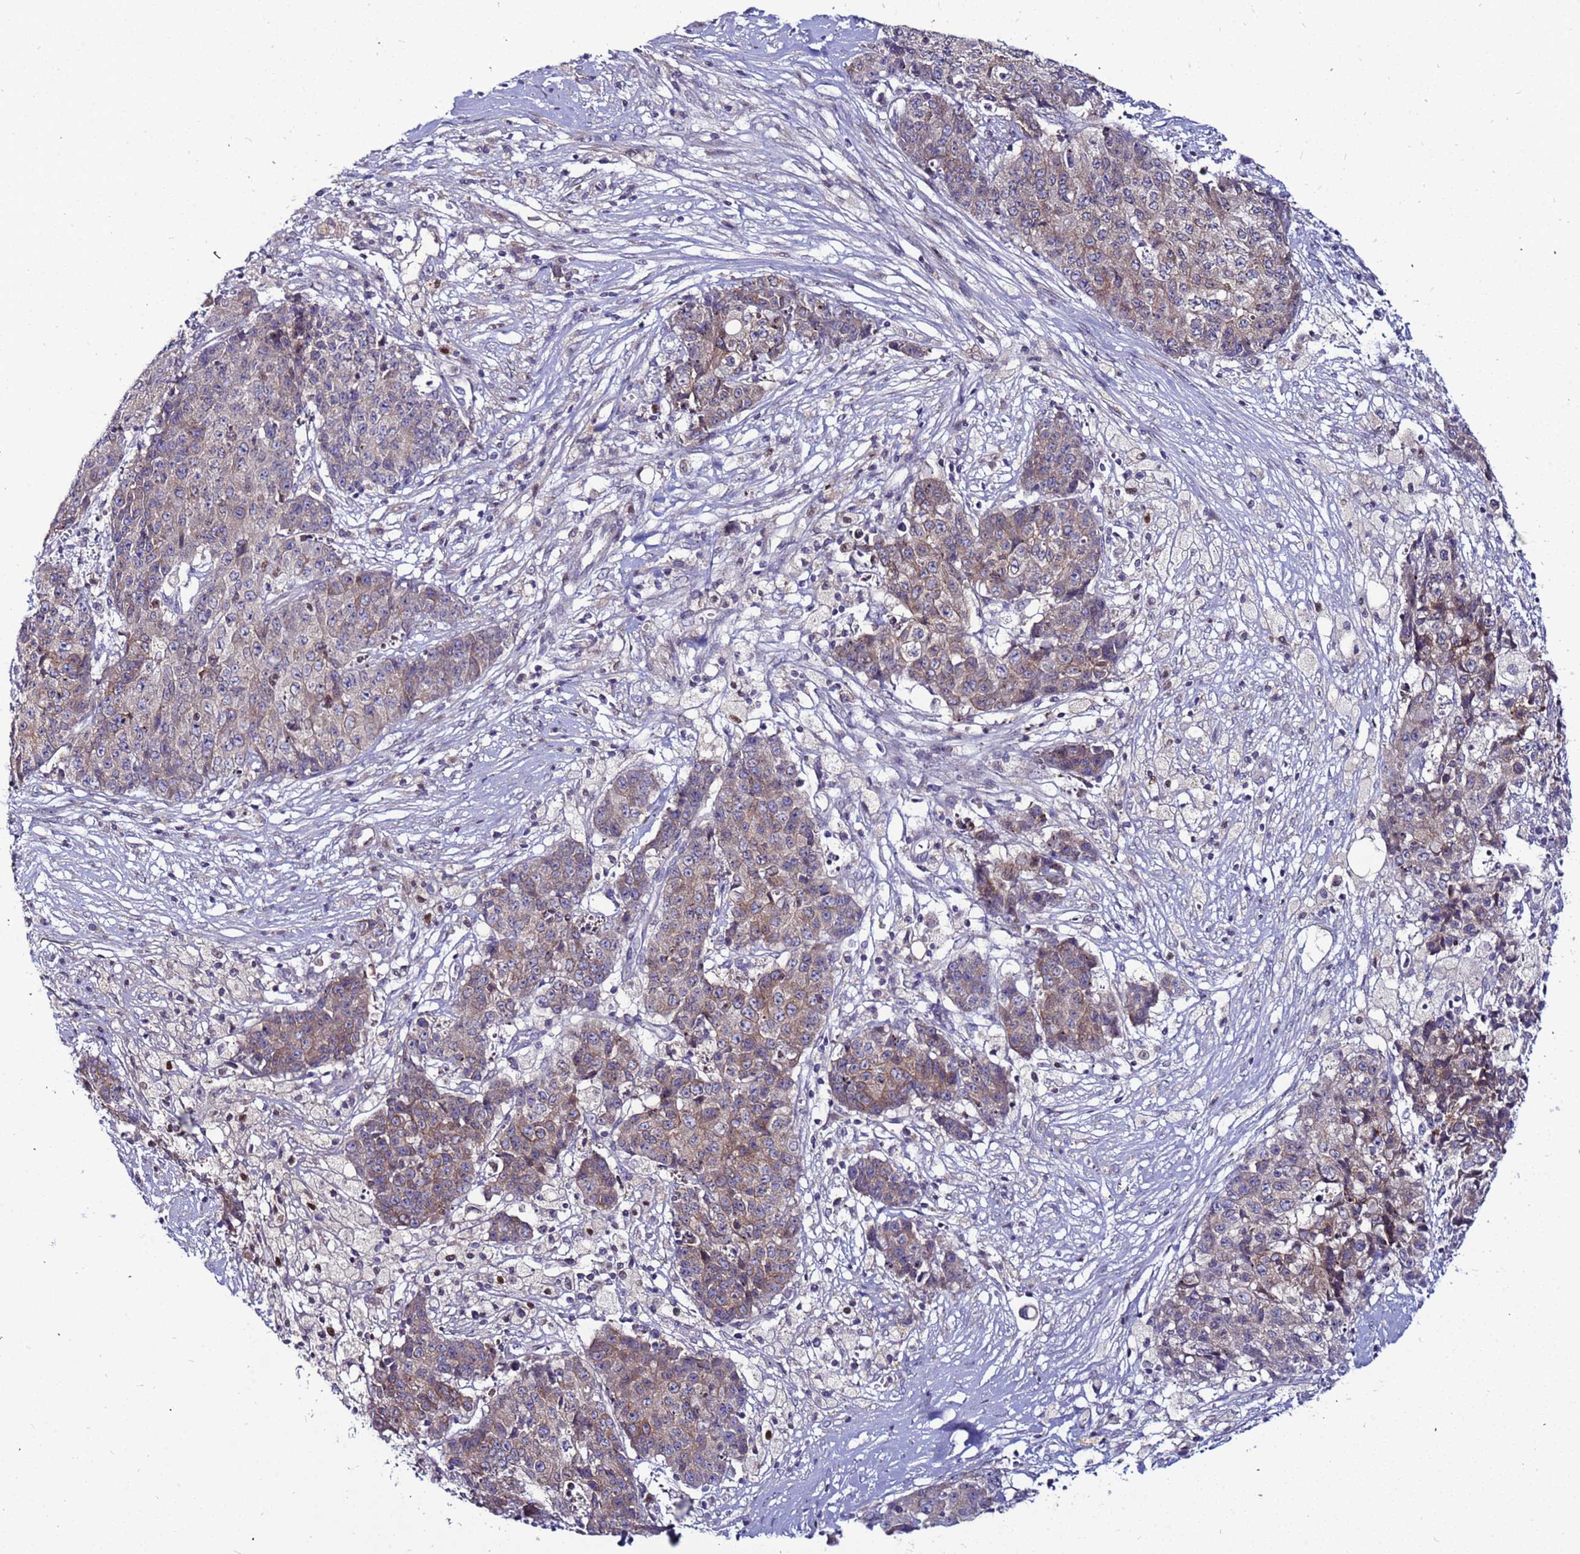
{"staining": {"intensity": "moderate", "quantity": "25%-75%", "location": "cytoplasmic/membranous"}, "tissue": "ovarian cancer", "cell_type": "Tumor cells", "image_type": "cancer", "snomed": [{"axis": "morphology", "description": "Carcinoma, endometroid"}, {"axis": "topography", "description": "Ovary"}], "caption": "An image showing moderate cytoplasmic/membranous positivity in approximately 25%-75% of tumor cells in ovarian endometroid carcinoma, as visualized by brown immunohistochemical staining.", "gene": "CCDC71", "patient": {"sex": "female", "age": 42}}